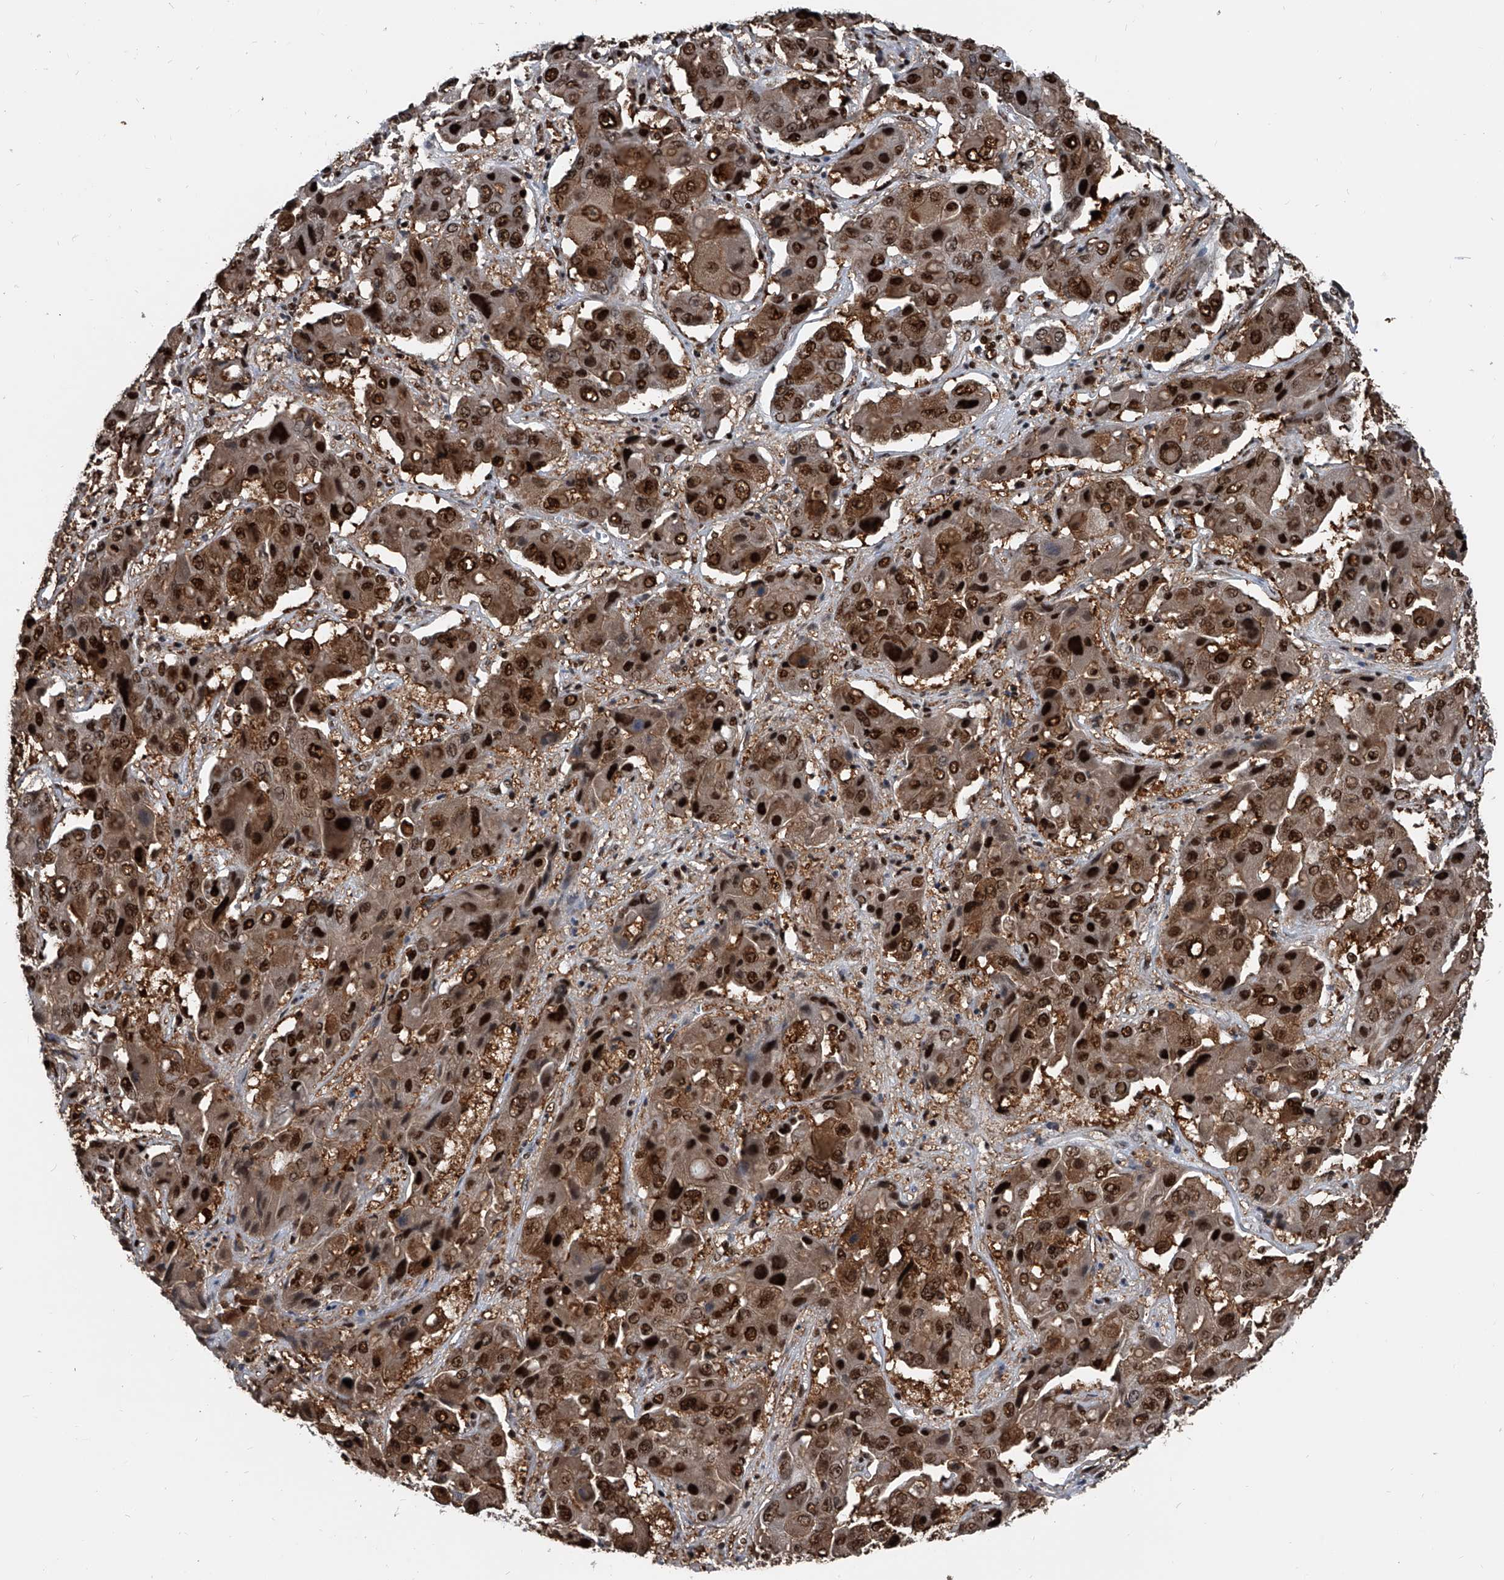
{"staining": {"intensity": "strong", "quantity": ">75%", "location": "nuclear"}, "tissue": "liver cancer", "cell_type": "Tumor cells", "image_type": "cancer", "snomed": [{"axis": "morphology", "description": "Cholangiocarcinoma"}, {"axis": "topography", "description": "Liver"}], "caption": "Immunohistochemical staining of liver cancer reveals high levels of strong nuclear expression in approximately >75% of tumor cells. The staining was performed using DAB (3,3'-diaminobenzidine) to visualize the protein expression in brown, while the nuclei were stained in blue with hematoxylin (Magnification: 20x).", "gene": "FKBP5", "patient": {"sex": "male", "age": 67}}